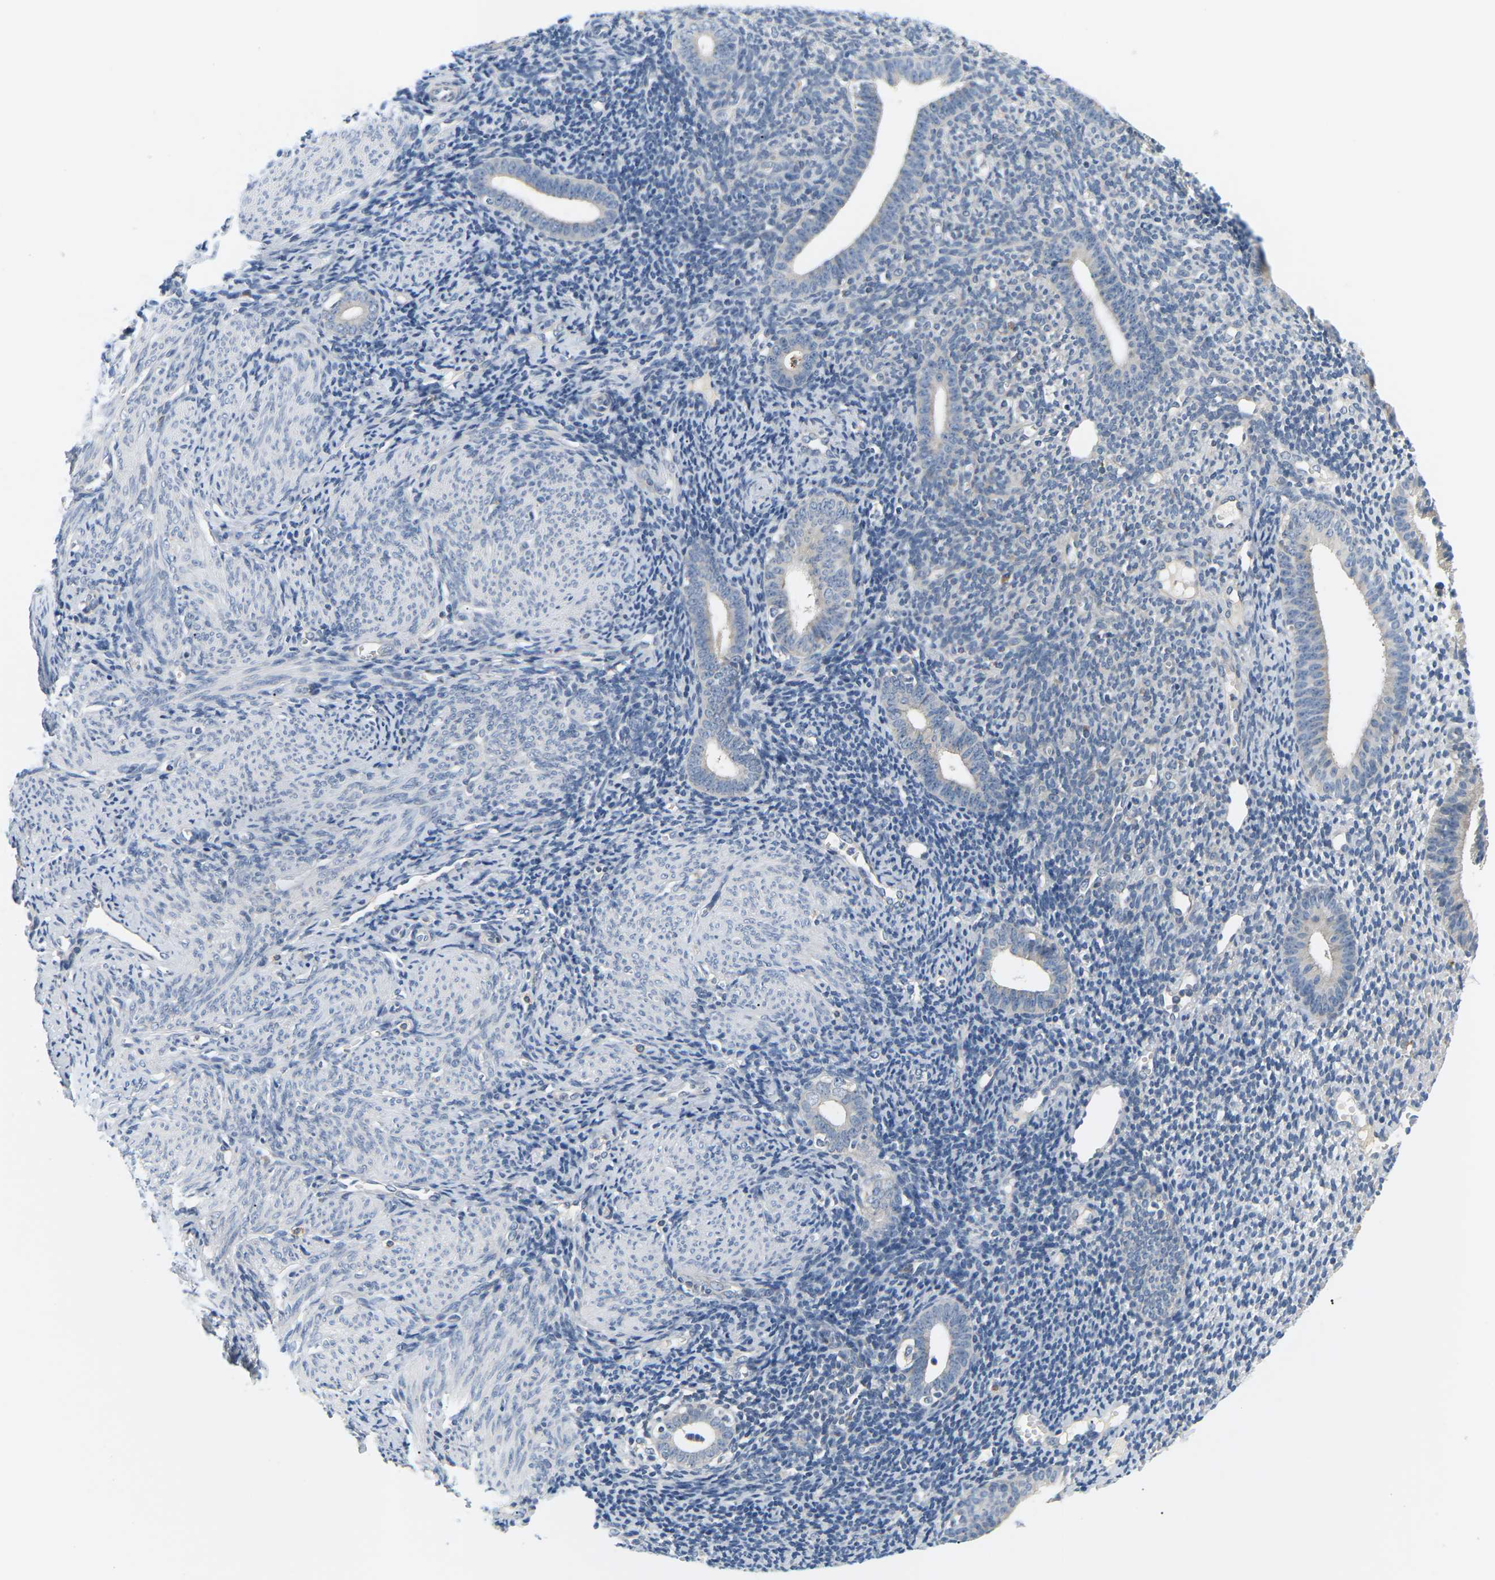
{"staining": {"intensity": "negative", "quantity": "none", "location": "none"}, "tissue": "endometrium", "cell_type": "Cells in endometrial stroma", "image_type": "normal", "snomed": [{"axis": "morphology", "description": "Normal tissue, NOS"}, {"axis": "topography", "description": "Endometrium"}], "caption": "The photomicrograph demonstrates no staining of cells in endometrial stroma in unremarkable endometrium.", "gene": "EVA1C", "patient": {"sex": "female", "age": 50}}